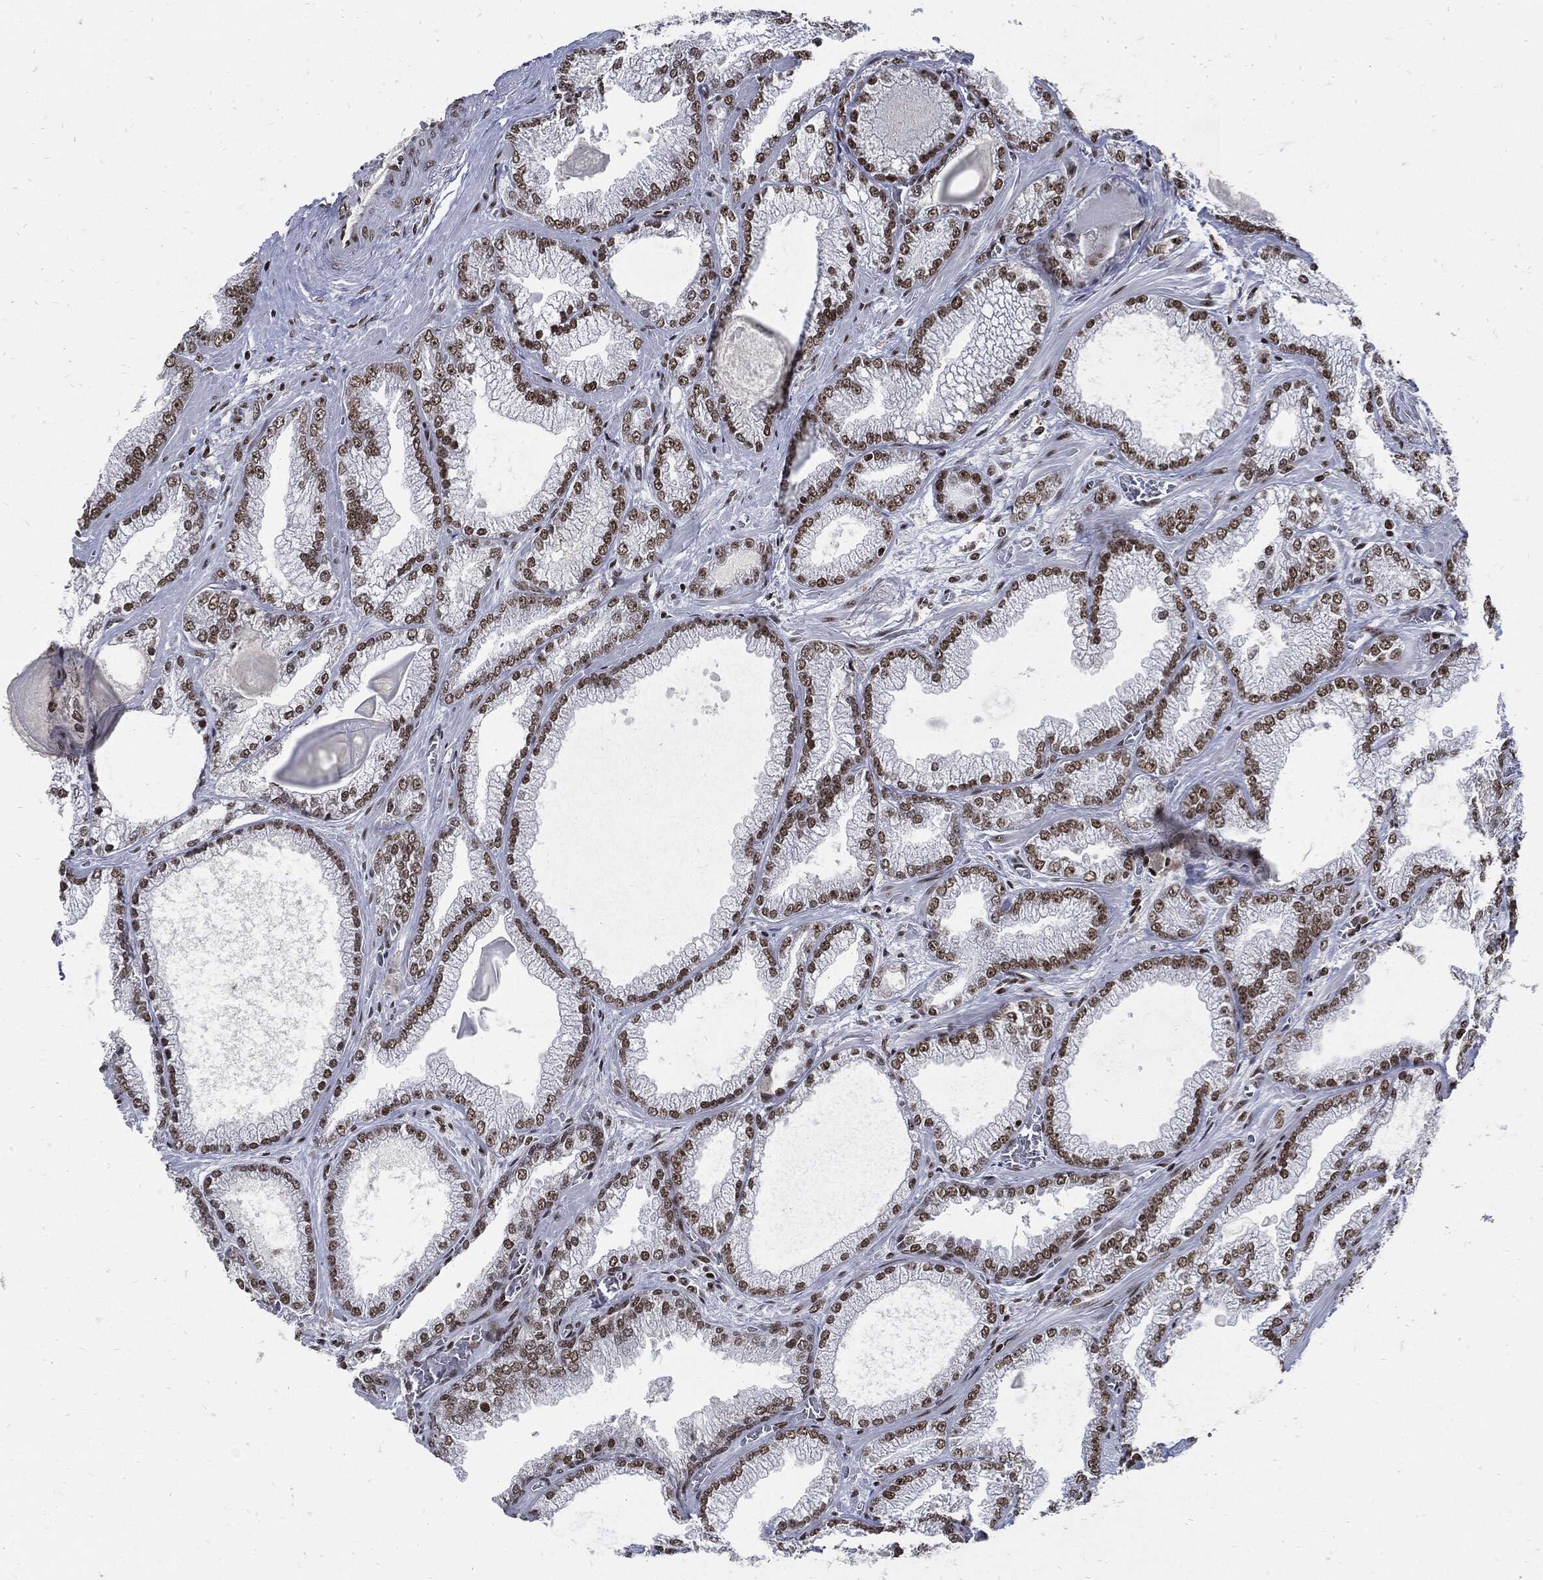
{"staining": {"intensity": "moderate", "quantity": "25%-75%", "location": "nuclear"}, "tissue": "prostate cancer", "cell_type": "Tumor cells", "image_type": "cancer", "snomed": [{"axis": "morphology", "description": "Adenocarcinoma, Low grade"}, {"axis": "topography", "description": "Prostate"}], "caption": "Immunohistochemistry (DAB) staining of prostate cancer (low-grade adenocarcinoma) displays moderate nuclear protein staining in about 25%-75% of tumor cells. The staining was performed using DAB (3,3'-diaminobenzidine), with brown indicating positive protein expression. Nuclei are stained blue with hematoxylin.", "gene": "TERF2", "patient": {"sex": "male", "age": 57}}